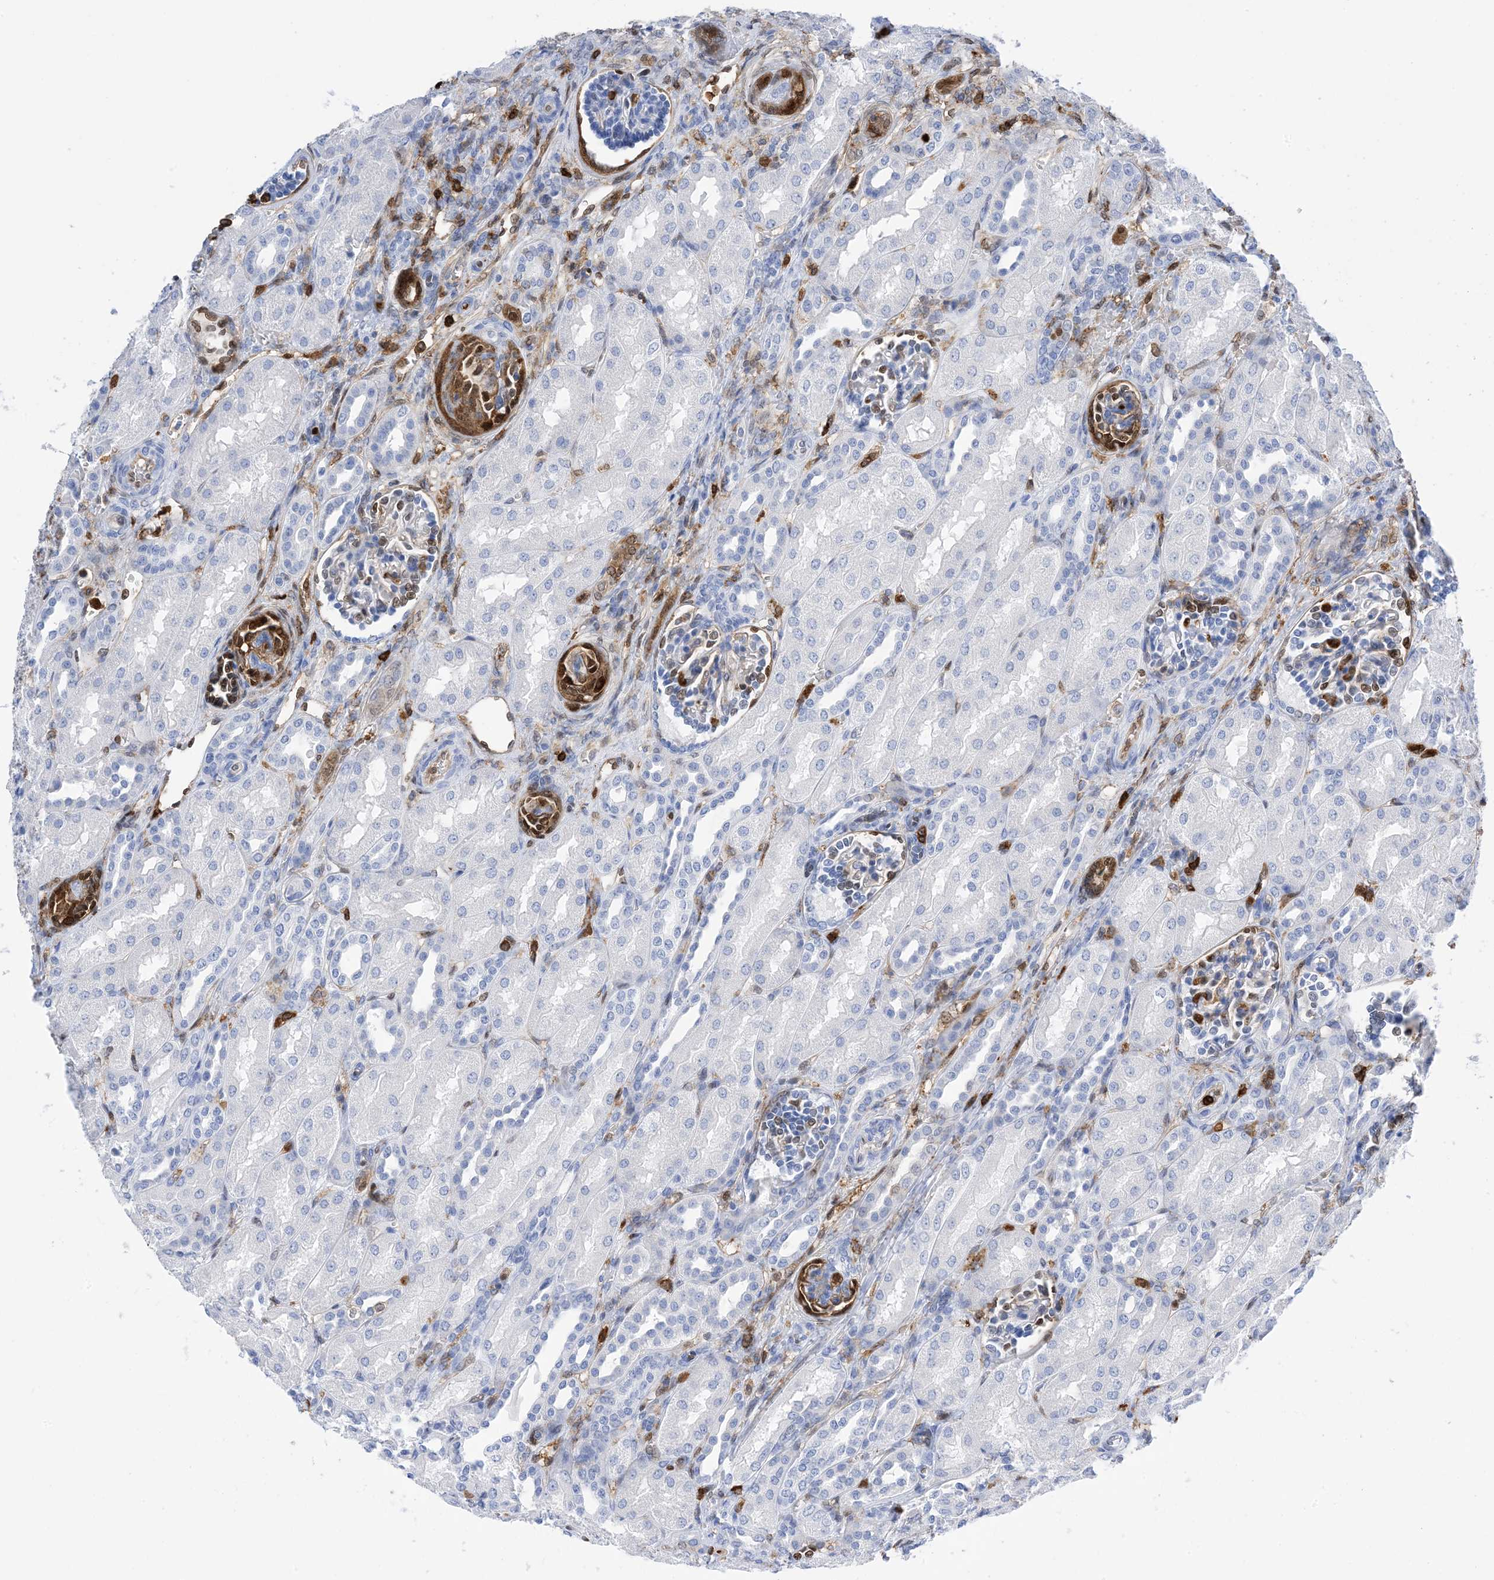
{"staining": {"intensity": "moderate", "quantity": "25%-75%", "location": "cytoplasmic/membranous,nuclear"}, "tissue": "kidney", "cell_type": "Cells in glomeruli", "image_type": "normal", "snomed": [{"axis": "morphology", "description": "Normal tissue, NOS"}, {"axis": "morphology", "description": "Neoplasm, malignant, NOS"}, {"axis": "topography", "description": "Kidney"}], "caption": "DAB (3,3'-diaminobenzidine) immunohistochemical staining of benign human kidney demonstrates moderate cytoplasmic/membranous,nuclear protein staining in about 25%-75% of cells in glomeruli. (IHC, brightfield microscopy, high magnification).", "gene": "ANXA1", "patient": {"sex": "female", "age": 1}}